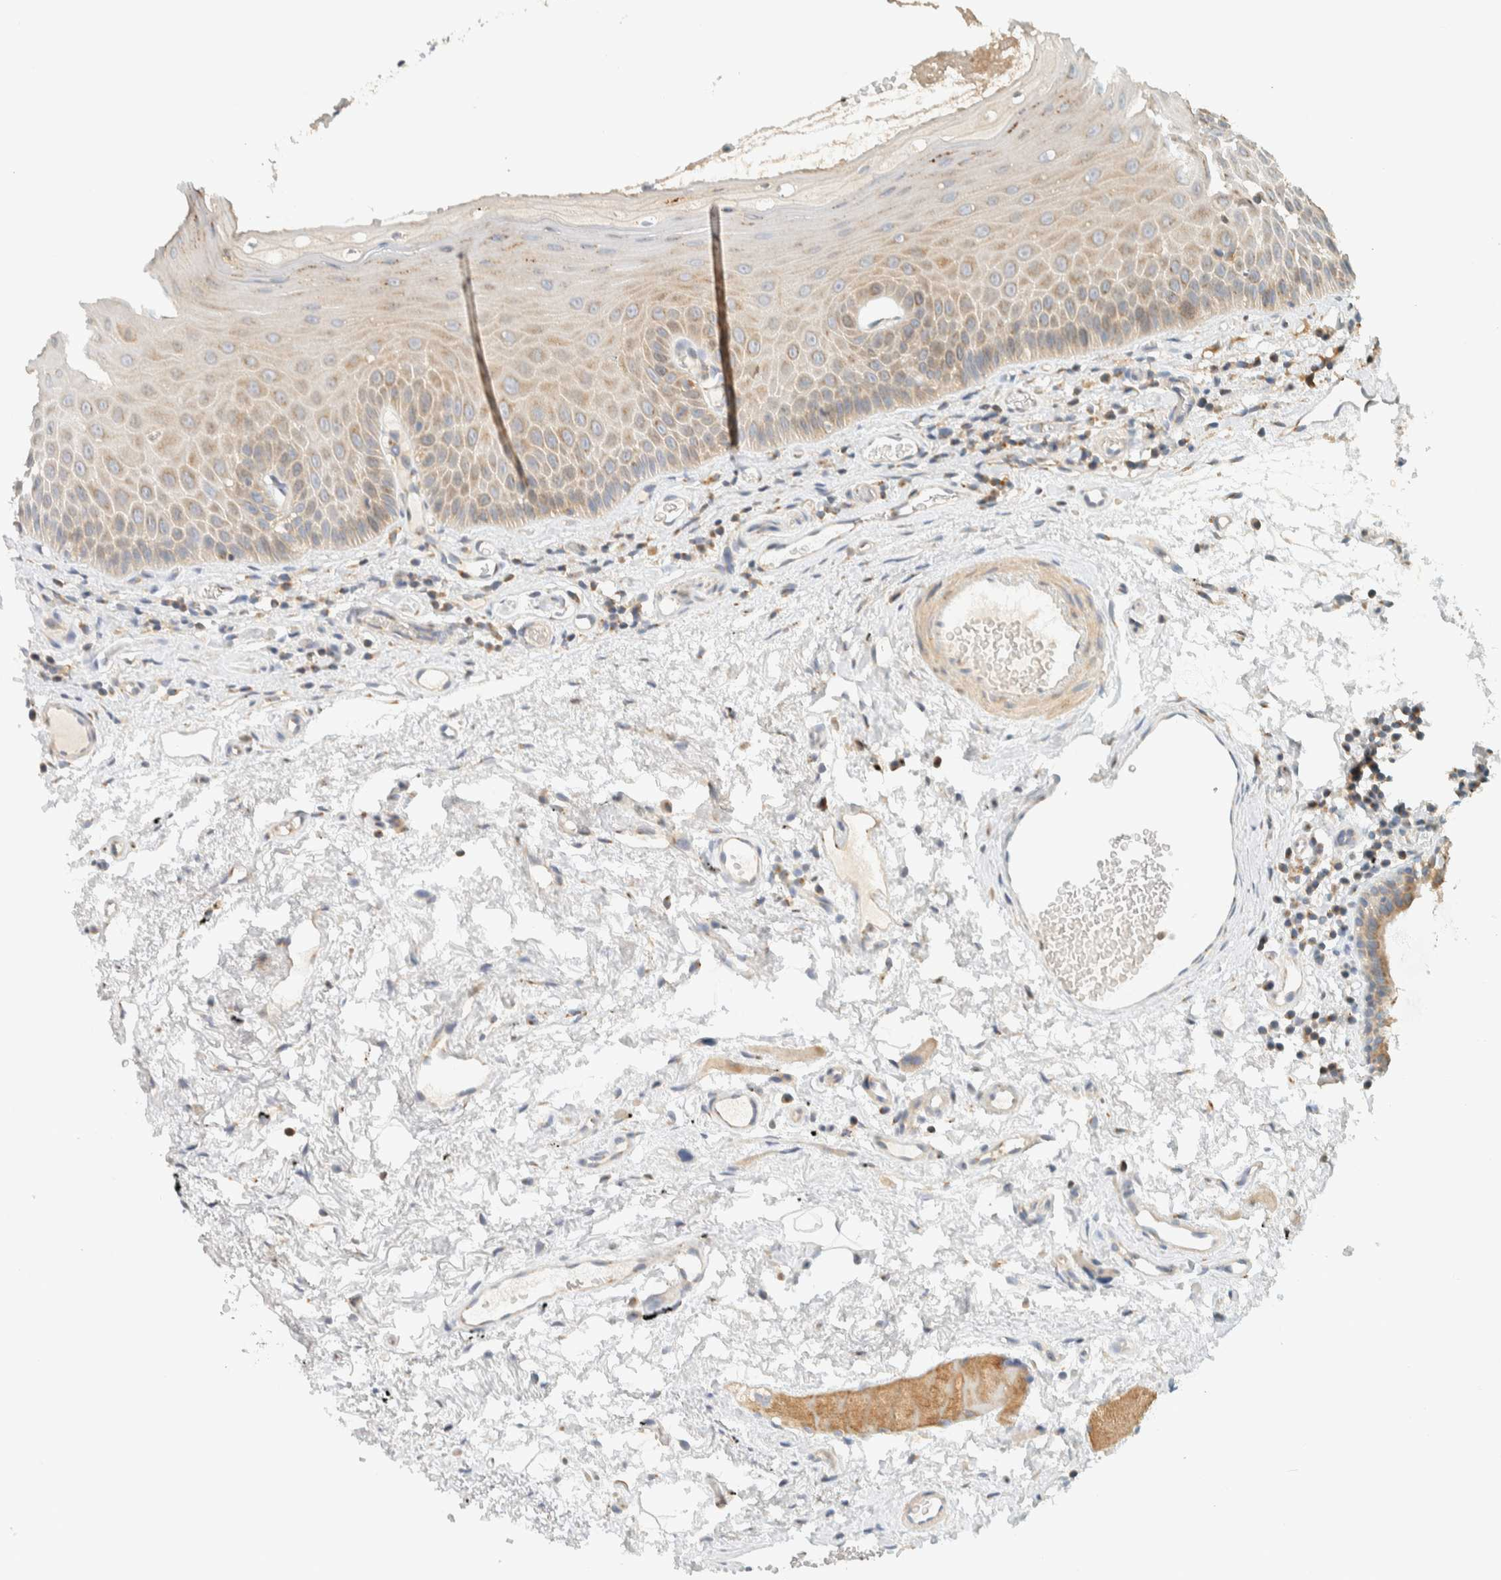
{"staining": {"intensity": "moderate", "quantity": "<25%", "location": "cytoplasmic/membranous"}, "tissue": "oral mucosa", "cell_type": "Squamous epithelial cells", "image_type": "normal", "snomed": [{"axis": "morphology", "description": "Normal tissue, NOS"}, {"axis": "topography", "description": "Skeletal muscle"}, {"axis": "topography", "description": "Oral tissue"}, {"axis": "topography", "description": "Peripheral nerve tissue"}], "caption": "IHC photomicrograph of benign oral mucosa: oral mucosa stained using immunohistochemistry (IHC) shows low levels of moderate protein expression localized specifically in the cytoplasmic/membranous of squamous epithelial cells, appearing as a cytoplasmic/membranous brown color.", "gene": "ARFGEF1", "patient": {"sex": "female", "age": 84}}